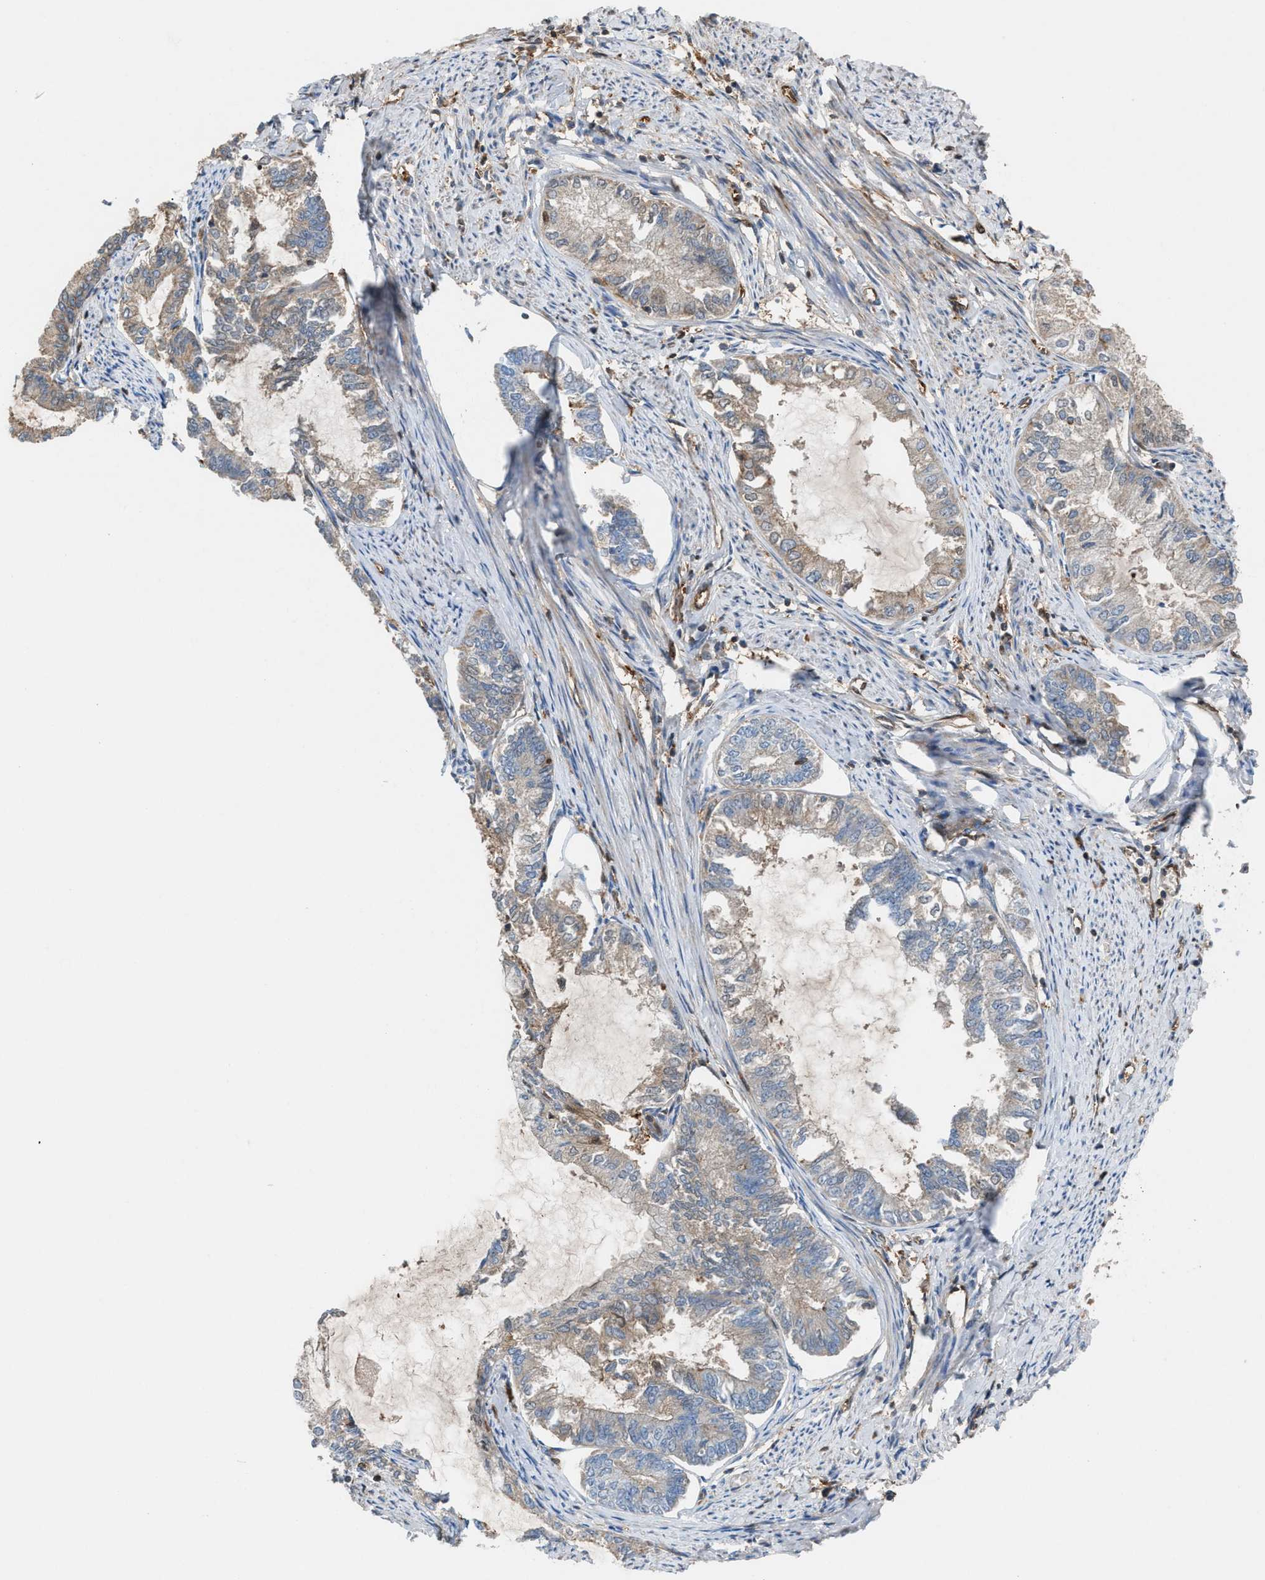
{"staining": {"intensity": "weak", "quantity": "<25%", "location": "cytoplasmic/membranous"}, "tissue": "endometrial cancer", "cell_type": "Tumor cells", "image_type": "cancer", "snomed": [{"axis": "morphology", "description": "Adenocarcinoma, NOS"}, {"axis": "topography", "description": "Endometrium"}], "caption": "Immunohistochemical staining of adenocarcinoma (endometrial) exhibits no significant positivity in tumor cells.", "gene": "TPK1", "patient": {"sex": "female", "age": 86}}